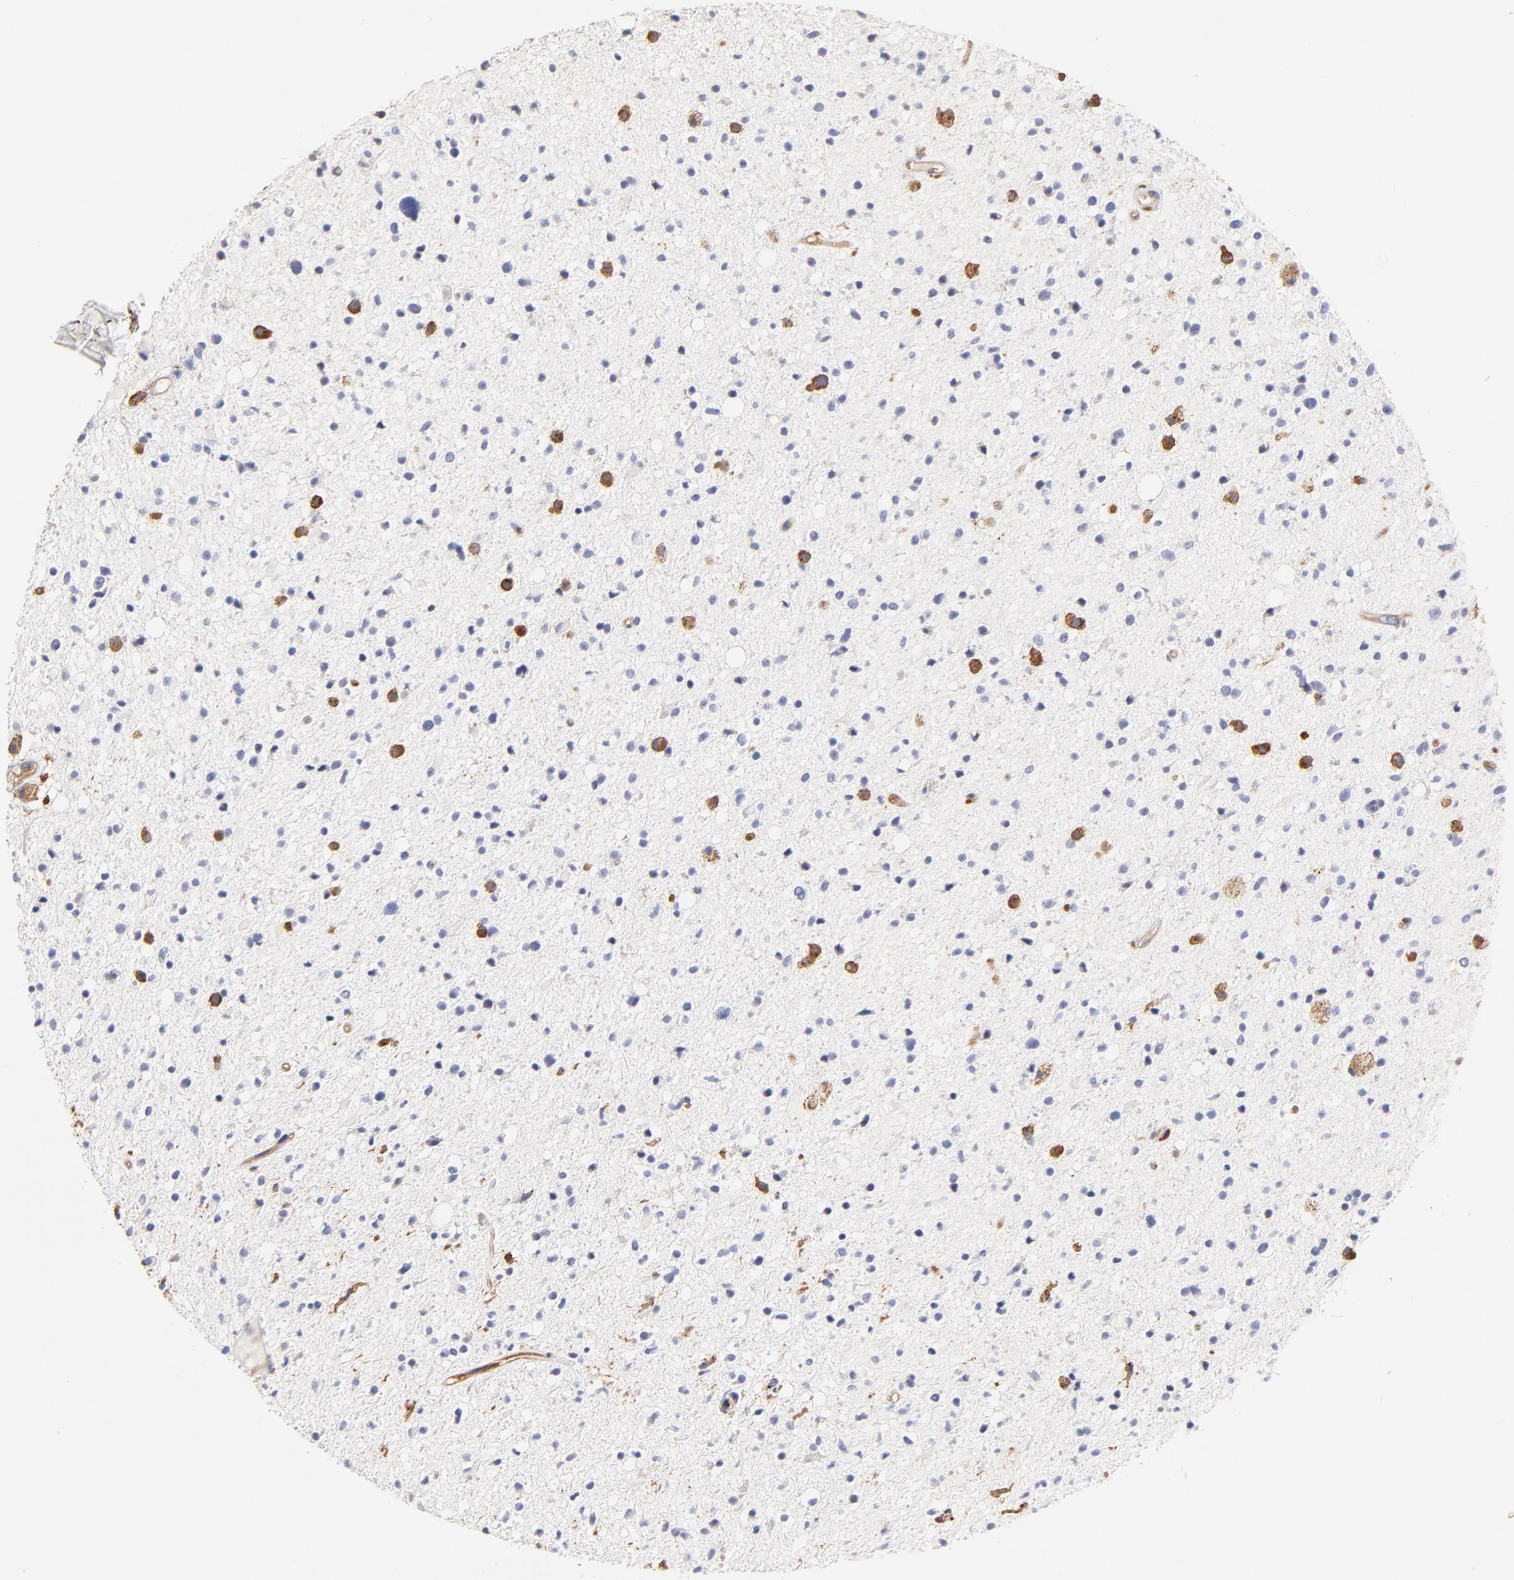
{"staining": {"intensity": "moderate", "quantity": "<25%", "location": "cytoplasmic/membranous"}, "tissue": "glioma", "cell_type": "Tumor cells", "image_type": "cancer", "snomed": [{"axis": "morphology", "description": "Glioma, malignant, High grade"}, {"axis": "topography", "description": "Brain"}], "caption": "A brown stain highlights moderate cytoplasmic/membranous expression of a protein in human glioma tumor cells.", "gene": "CD2AP", "patient": {"sex": "male", "age": 33}}